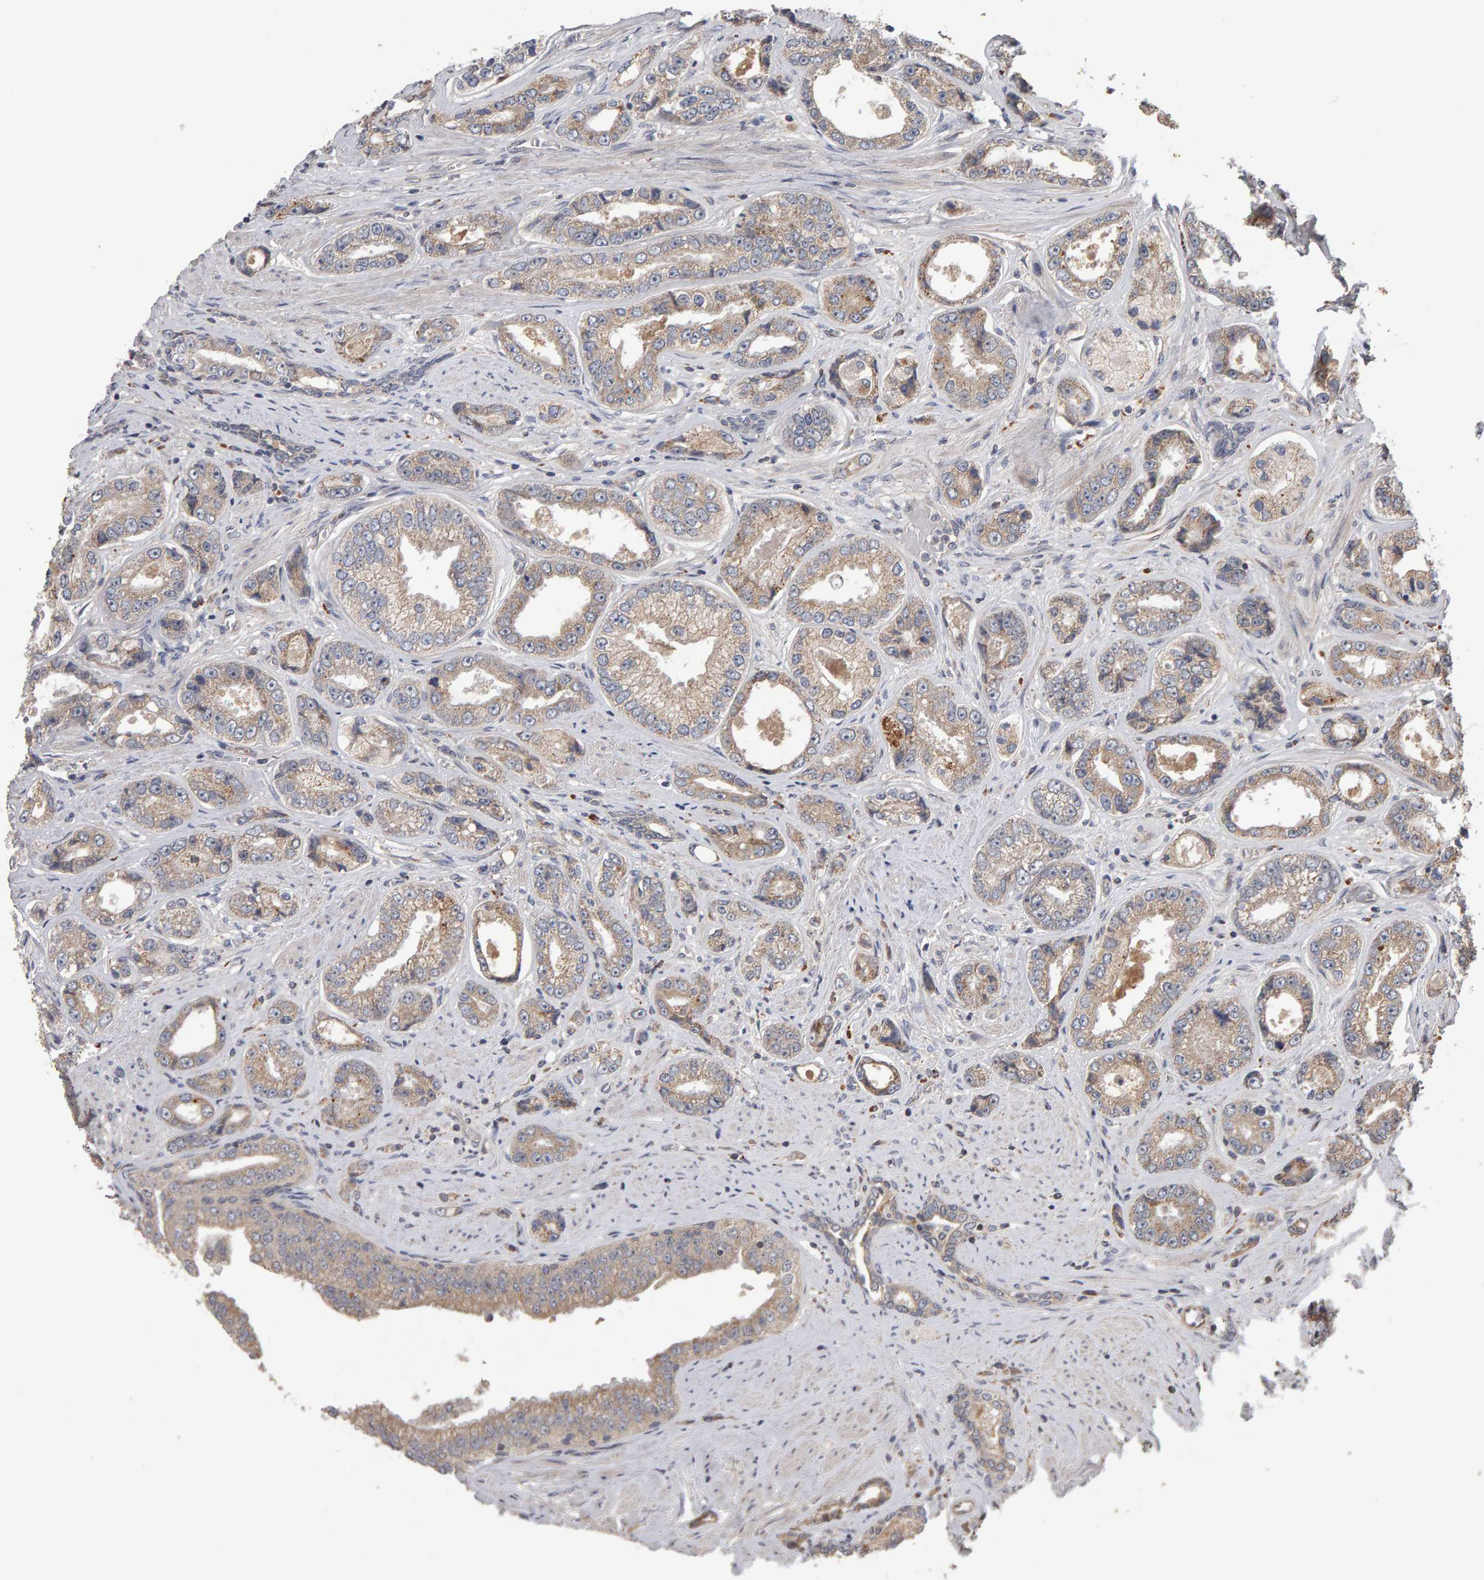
{"staining": {"intensity": "weak", "quantity": ">75%", "location": "cytoplasmic/membranous"}, "tissue": "prostate cancer", "cell_type": "Tumor cells", "image_type": "cancer", "snomed": [{"axis": "morphology", "description": "Adenocarcinoma, High grade"}, {"axis": "topography", "description": "Prostate"}], "caption": "IHC histopathology image of human prostate cancer (high-grade adenocarcinoma) stained for a protein (brown), which displays low levels of weak cytoplasmic/membranous staining in approximately >75% of tumor cells.", "gene": "COASY", "patient": {"sex": "male", "age": 61}}